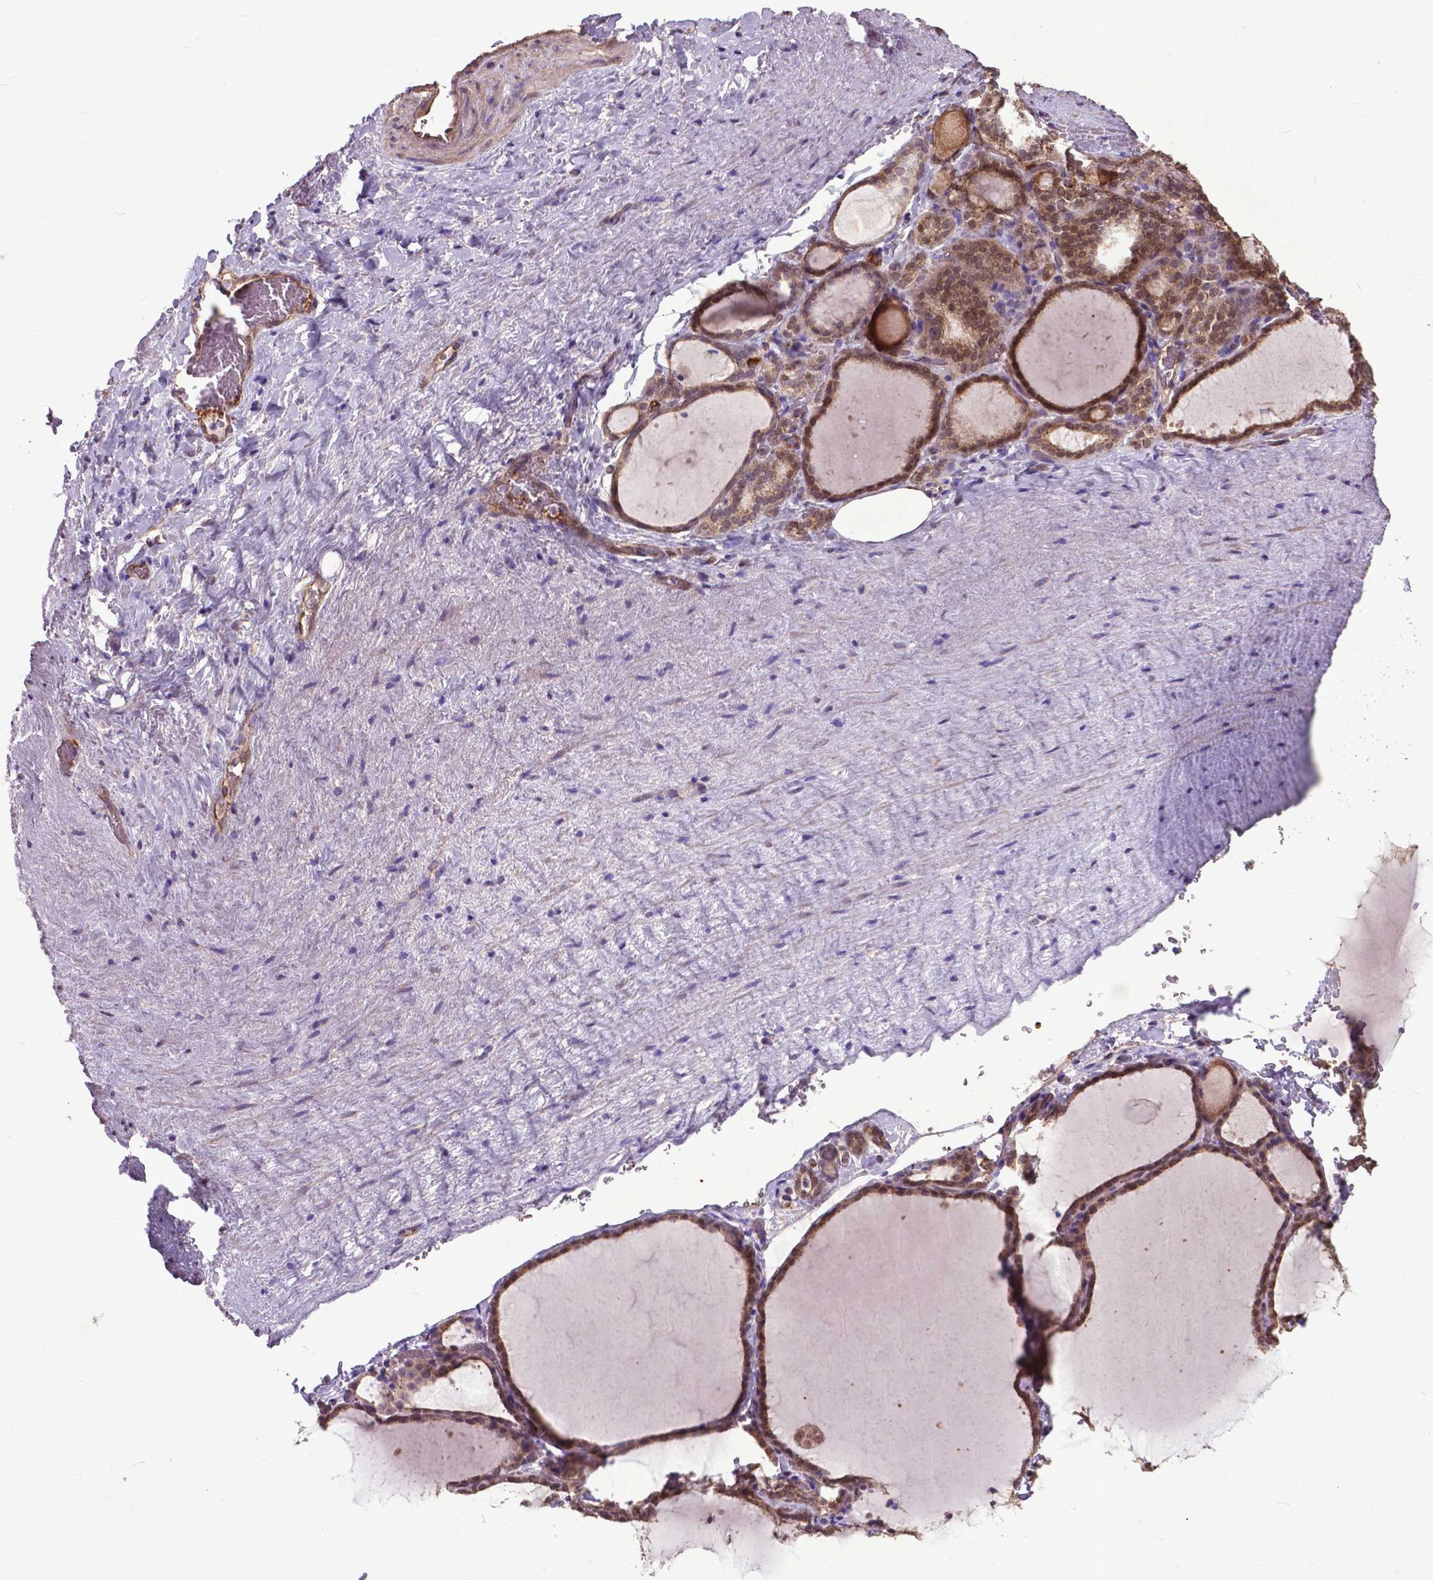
{"staining": {"intensity": "moderate", "quantity": "25%-75%", "location": "cytoplasmic/membranous,nuclear"}, "tissue": "thyroid gland", "cell_type": "Glandular cells", "image_type": "normal", "snomed": [{"axis": "morphology", "description": "Normal tissue, NOS"}, {"axis": "topography", "description": "Thyroid gland"}], "caption": "Protein staining of normal thyroid gland shows moderate cytoplasmic/membranous,nuclear positivity in approximately 25%-75% of glandular cells.", "gene": "PDLIM1", "patient": {"sex": "female", "age": 22}}